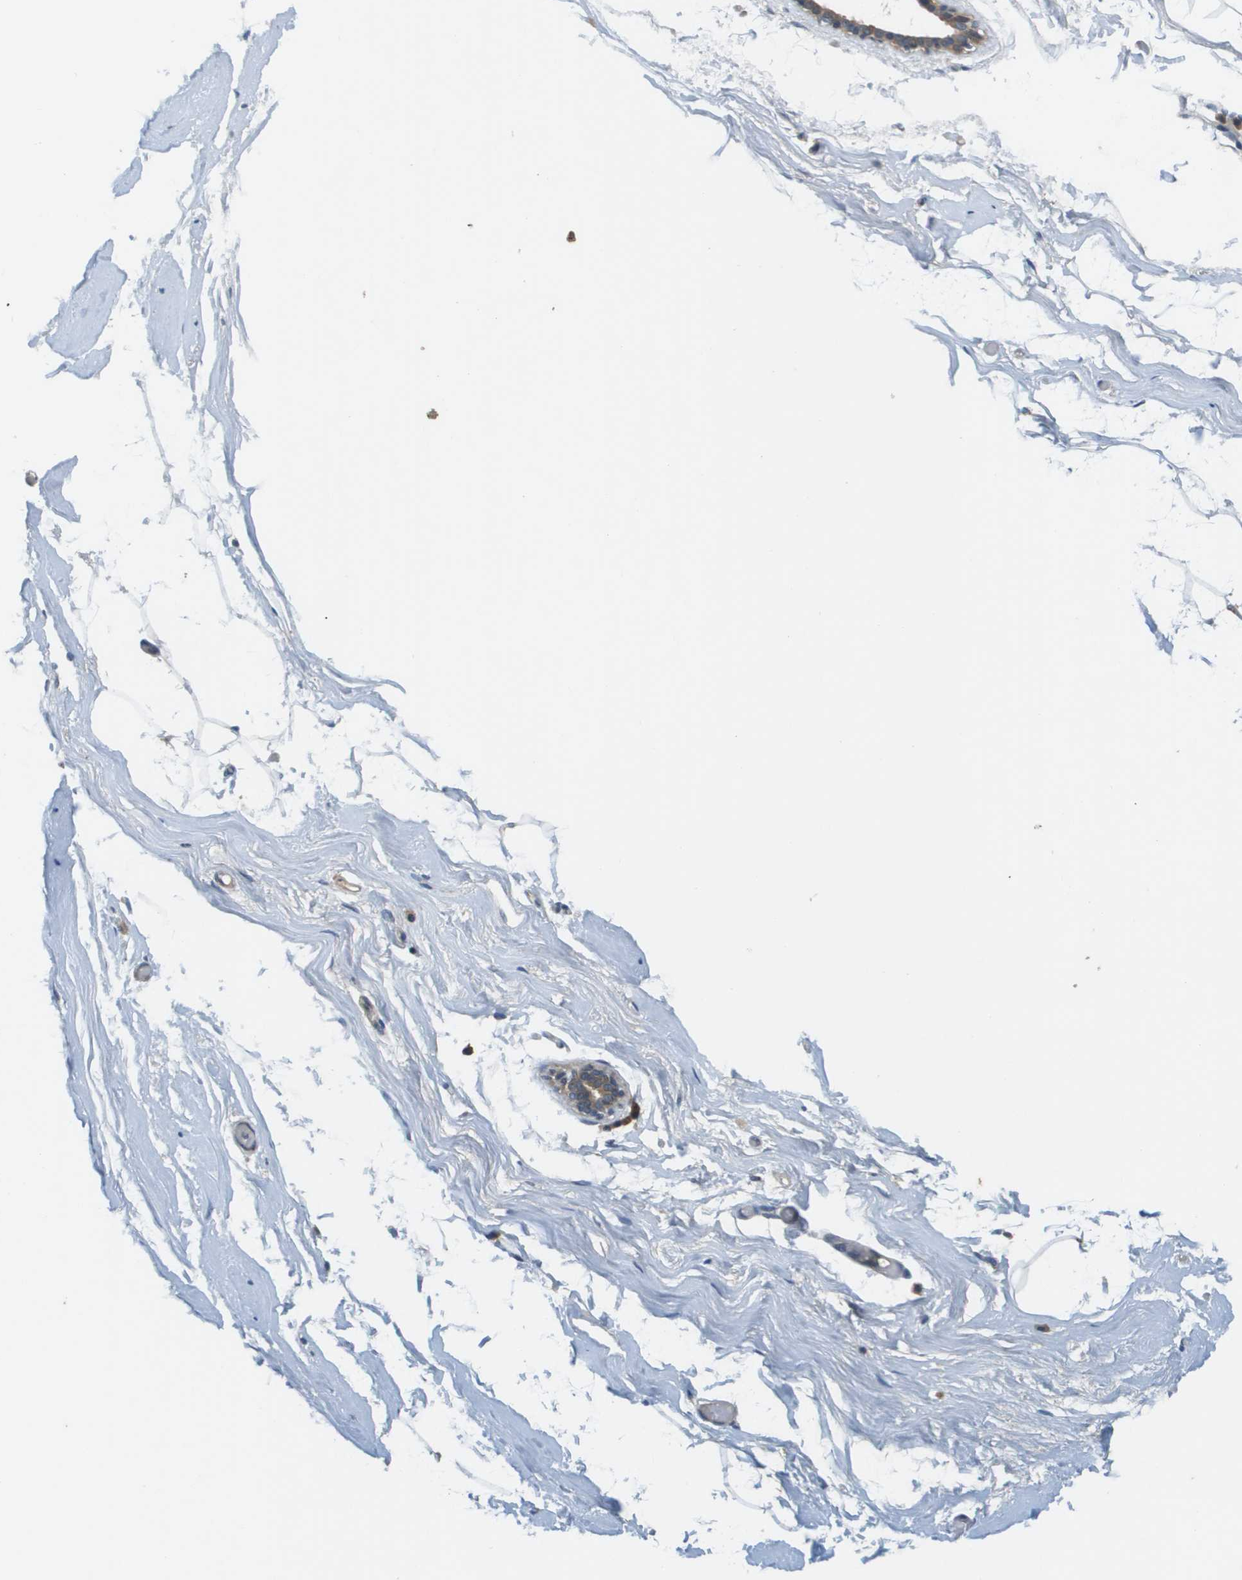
{"staining": {"intensity": "moderate", "quantity": ">75%", "location": "cytoplasmic/membranous"}, "tissue": "adipose tissue", "cell_type": "Adipocytes", "image_type": "normal", "snomed": [{"axis": "morphology", "description": "Normal tissue, NOS"}, {"axis": "topography", "description": "Breast"}, {"axis": "topography", "description": "Soft tissue"}], "caption": "Normal adipose tissue shows moderate cytoplasmic/membranous staining in approximately >75% of adipocytes, visualized by immunohistochemistry.", "gene": "SLC25A20", "patient": {"sex": "female", "age": 75}}